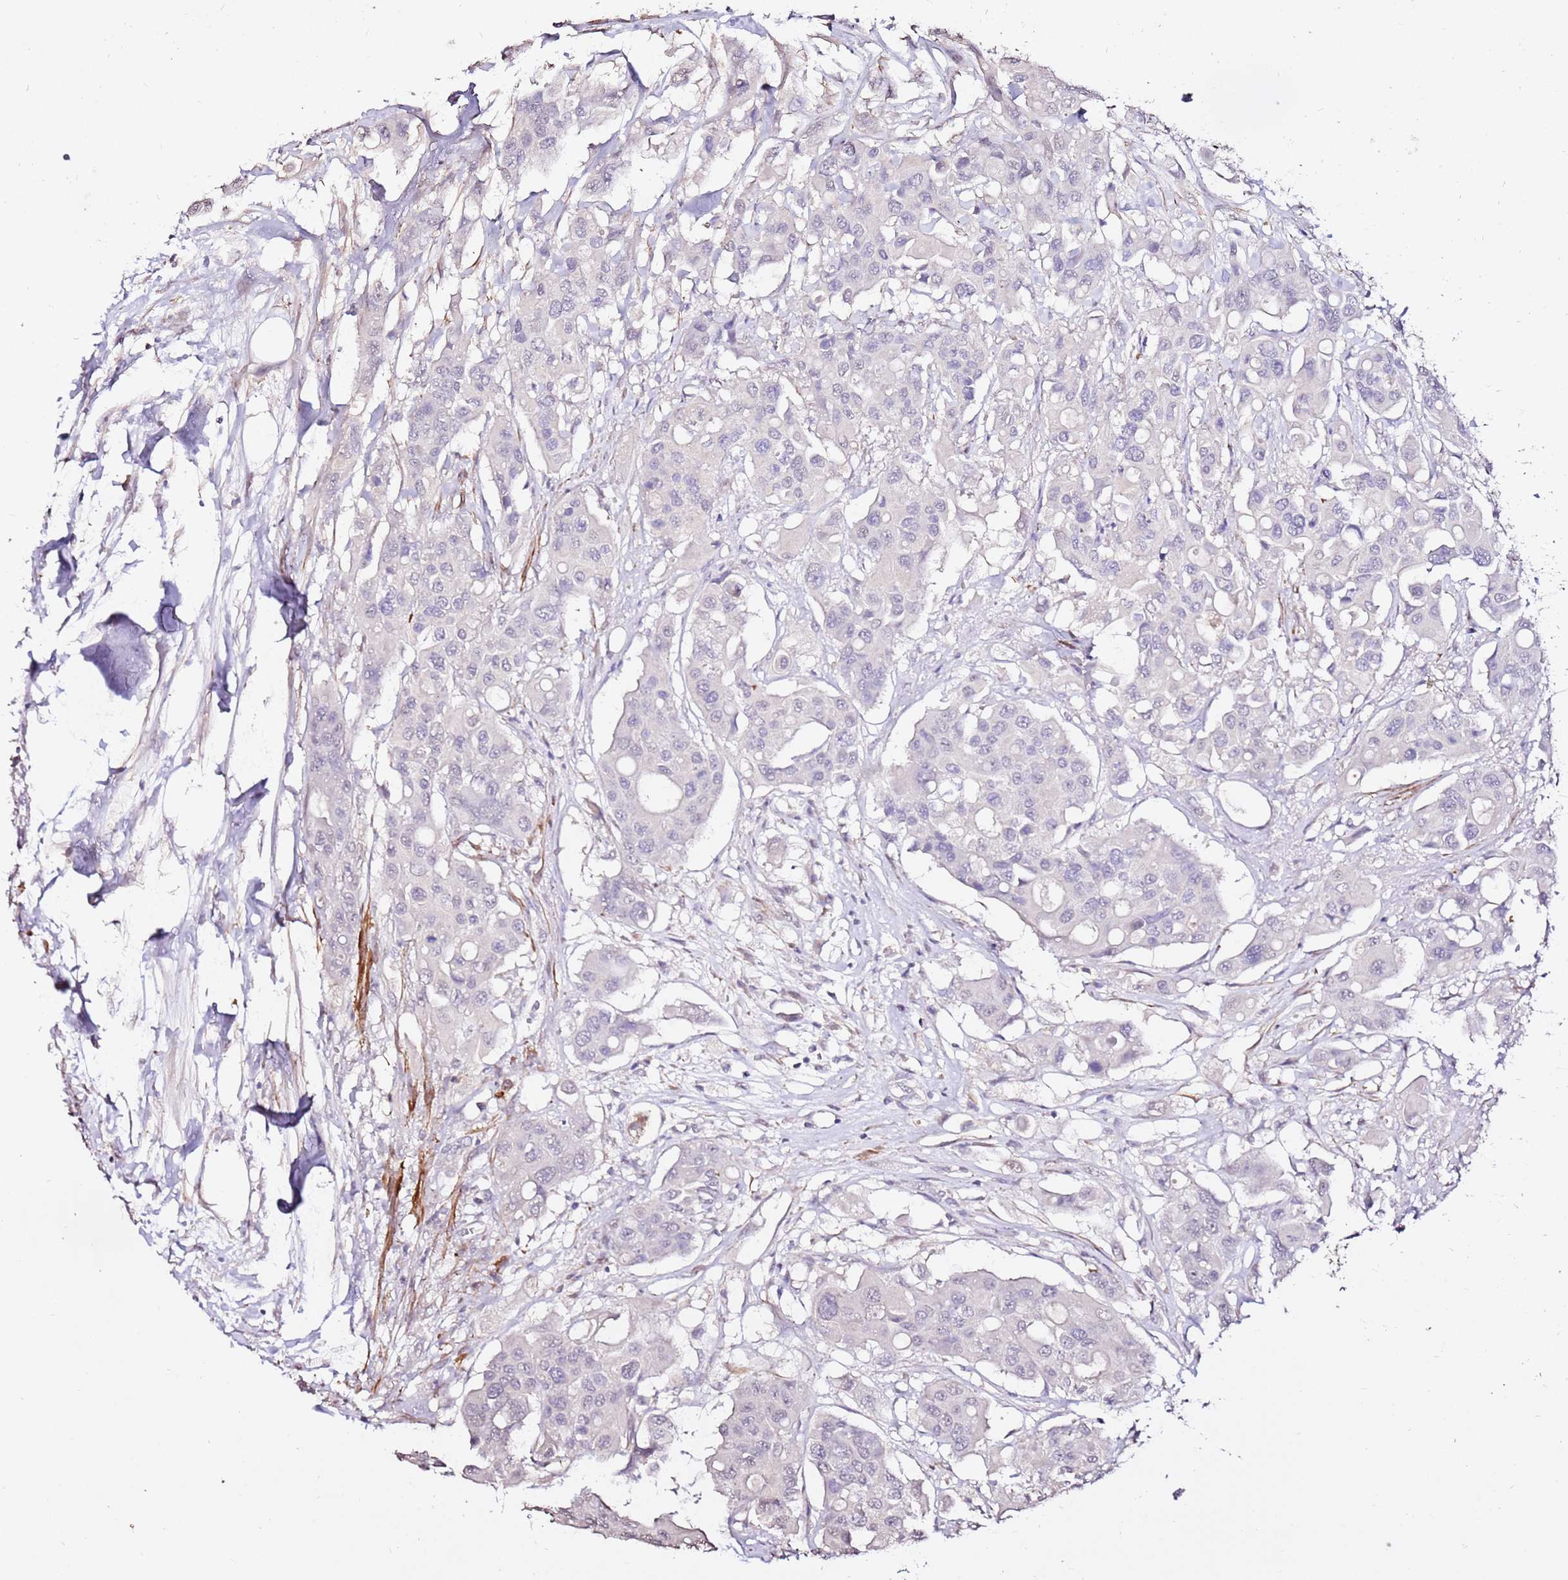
{"staining": {"intensity": "negative", "quantity": "none", "location": "none"}, "tissue": "colorectal cancer", "cell_type": "Tumor cells", "image_type": "cancer", "snomed": [{"axis": "morphology", "description": "Adenocarcinoma, NOS"}, {"axis": "topography", "description": "Colon"}], "caption": "Colorectal cancer (adenocarcinoma) stained for a protein using IHC demonstrates no positivity tumor cells.", "gene": "ART5", "patient": {"sex": "male", "age": 77}}